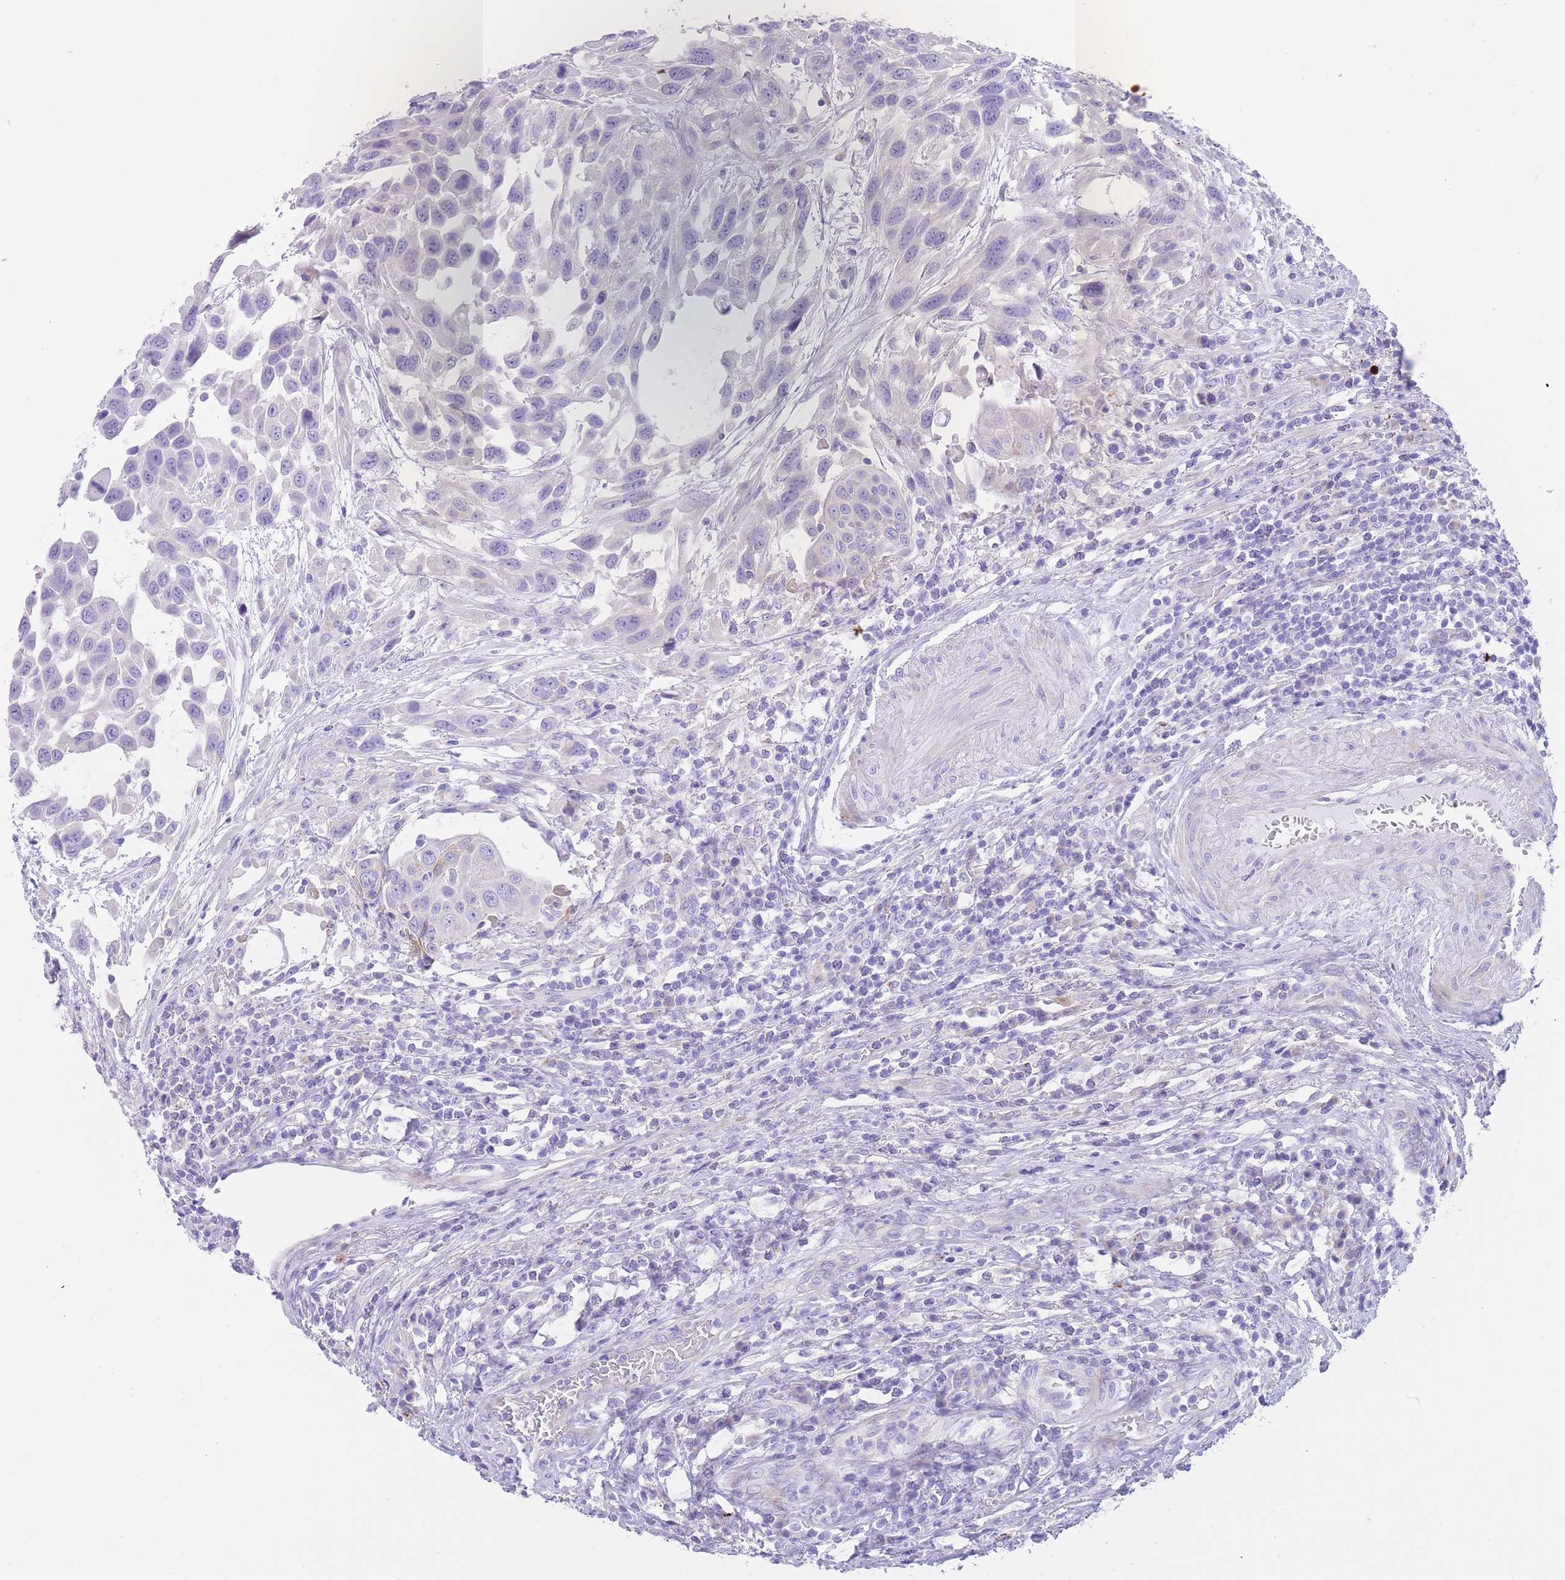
{"staining": {"intensity": "negative", "quantity": "none", "location": "none"}, "tissue": "urothelial cancer", "cell_type": "Tumor cells", "image_type": "cancer", "snomed": [{"axis": "morphology", "description": "Urothelial carcinoma, High grade"}, {"axis": "topography", "description": "Urinary bladder"}], "caption": "An image of human urothelial carcinoma (high-grade) is negative for staining in tumor cells.", "gene": "QTRT1", "patient": {"sex": "female", "age": 70}}